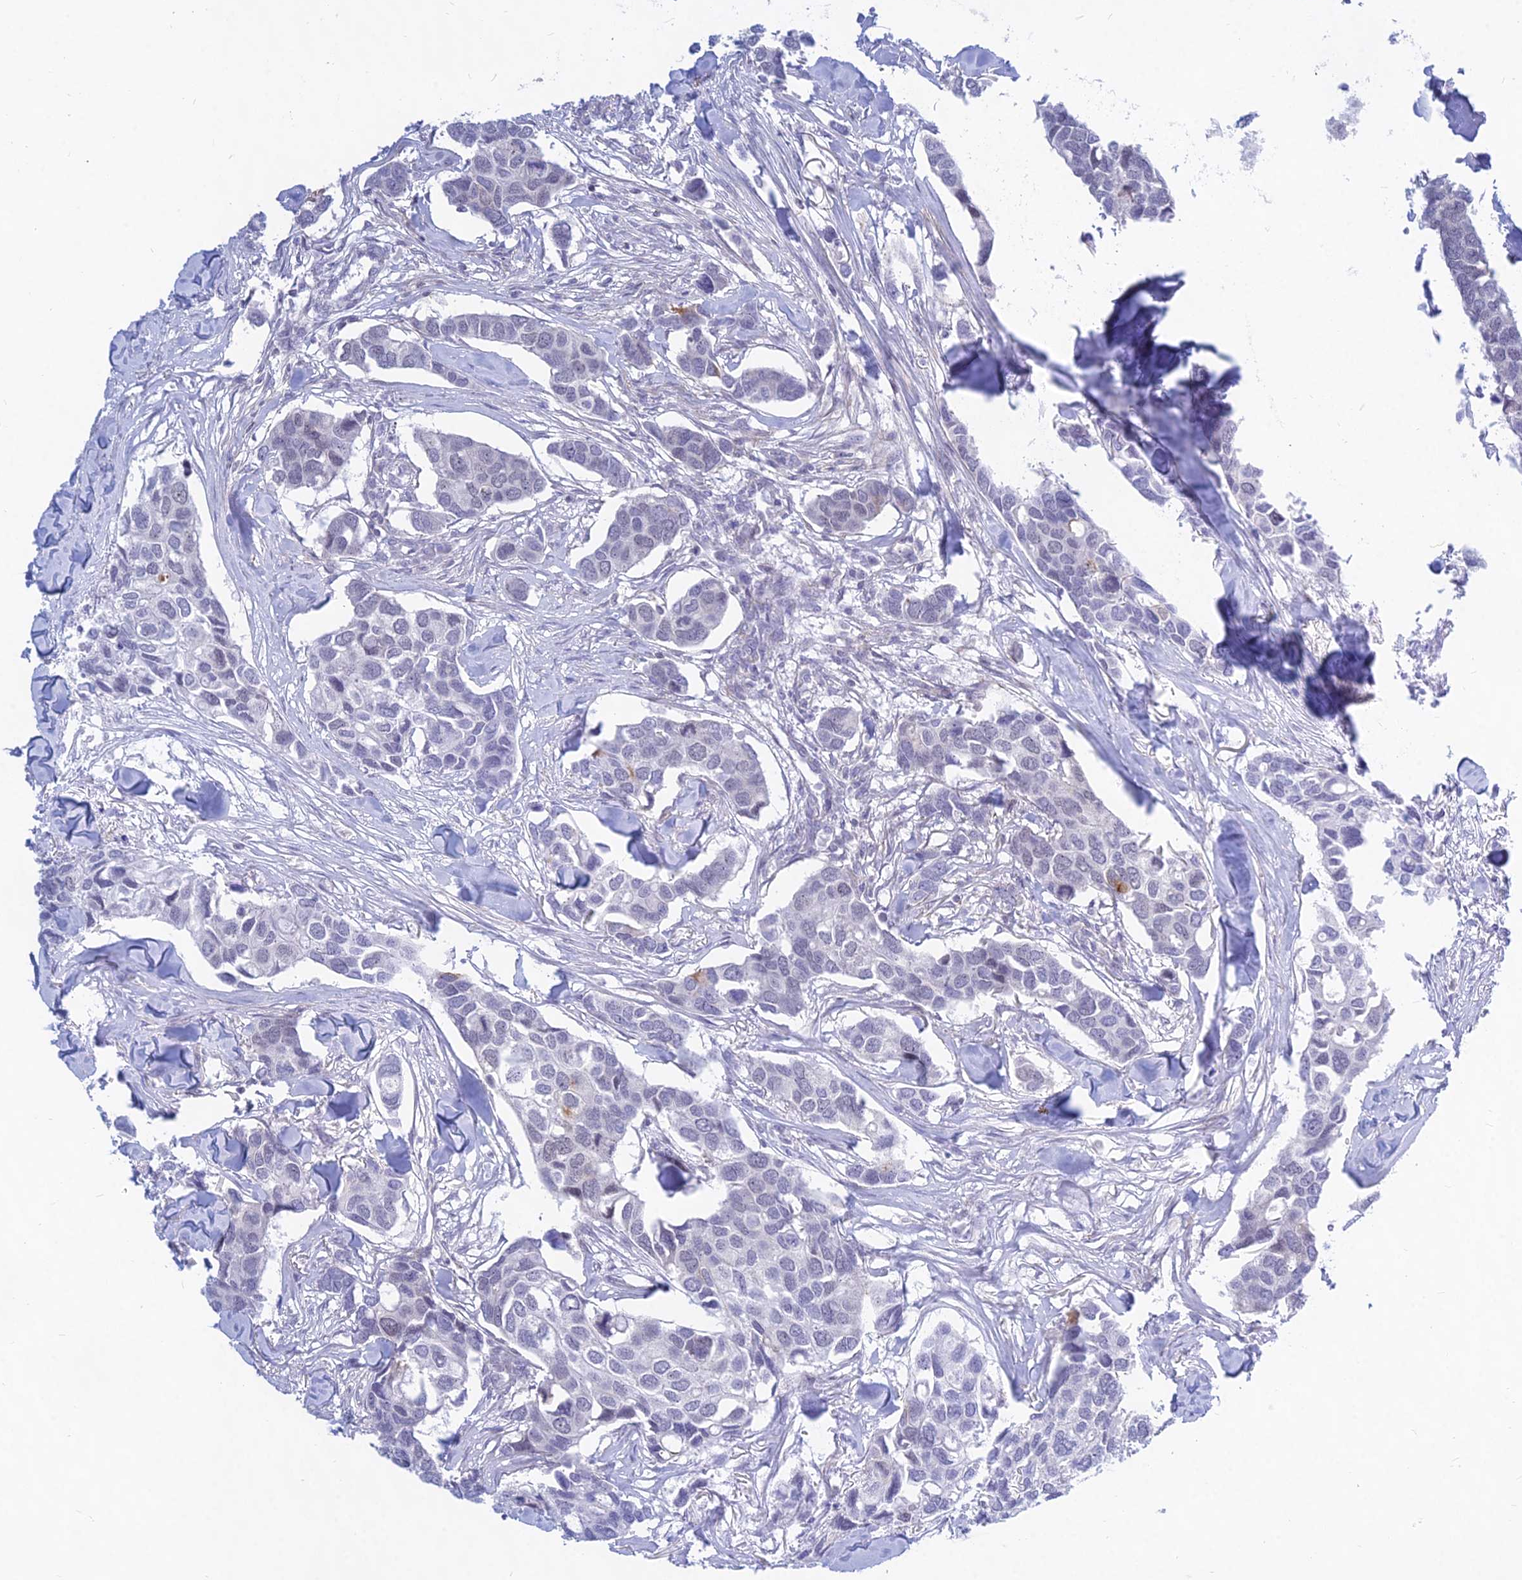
{"staining": {"intensity": "negative", "quantity": "none", "location": "none"}, "tissue": "breast cancer", "cell_type": "Tumor cells", "image_type": "cancer", "snomed": [{"axis": "morphology", "description": "Duct carcinoma"}, {"axis": "topography", "description": "Breast"}], "caption": "IHC image of breast invasive ductal carcinoma stained for a protein (brown), which demonstrates no positivity in tumor cells.", "gene": "KRR1", "patient": {"sex": "female", "age": 83}}